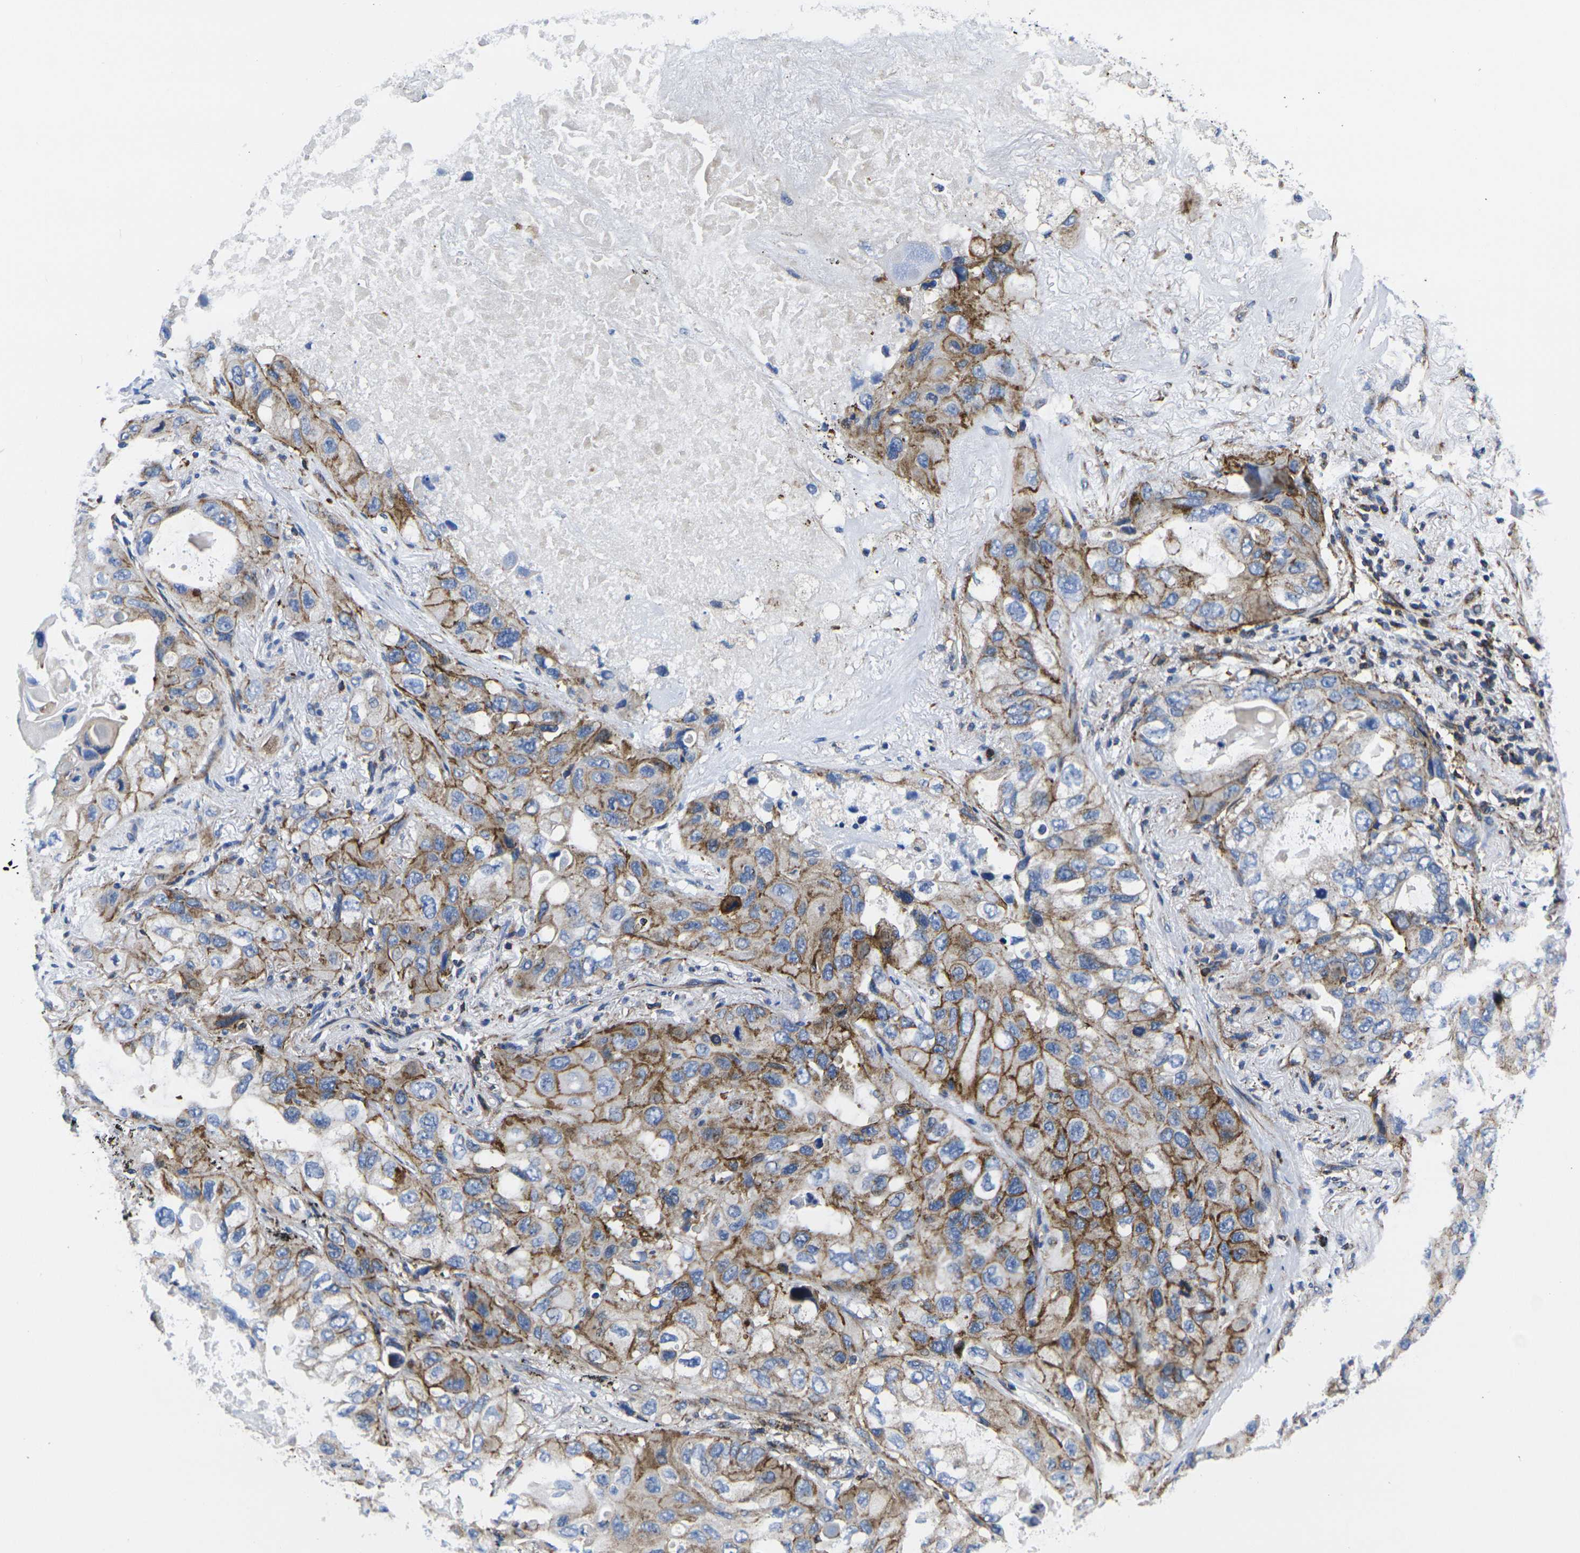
{"staining": {"intensity": "moderate", "quantity": ">75%", "location": "cytoplasmic/membranous"}, "tissue": "lung cancer", "cell_type": "Tumor cells", "image_type": "cancer", "snomed": [{"axis": "morphology", "description": "Squamous cell carcinoma, NOS"}, {"axis": "topography", "description": "Lung"}], "caption": "Lung cancer tissue displays moderate cytoplasmic/membranous positivity in about >75% of tumor cells, visualized by immunohistochemistry. The staining is performed using DAB (3,3'-diaminobenzidine) brown chromogen to label protein expression. The nuclei are counter-stained blue using hematoxylin.", "gene": "GPR4", "patient": {"sex": "female", "age": 73}}